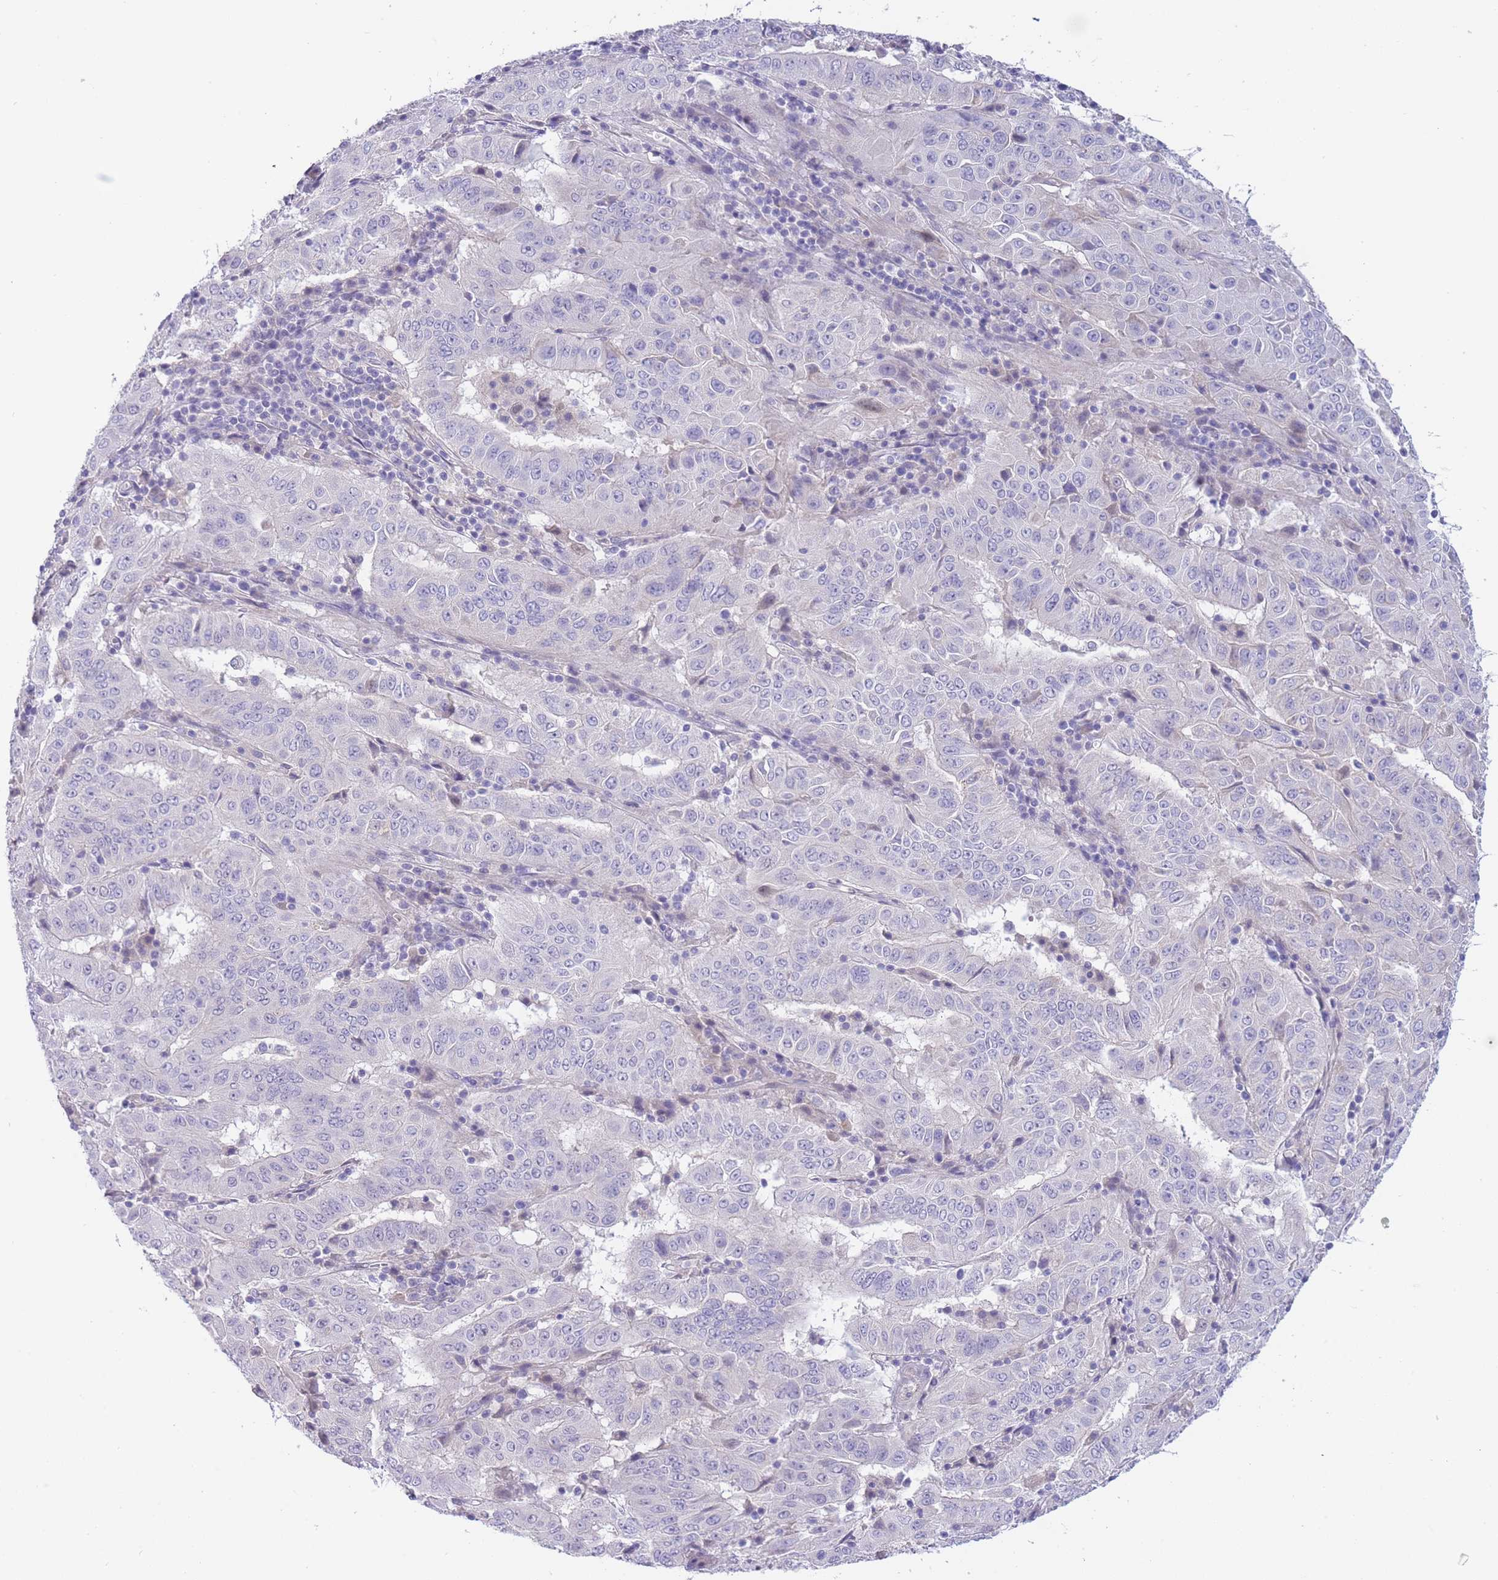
{"staining": {"intensity": "negative", "quantity": "none", "location": "none"}, "tissue": "pancreatic cancer", "cell_type": "Tumor cells", "image_type": "cancer", "snomed": [{"axis": "morphology", "description": "Adenocarcinoma, NOS"}, {"axis": "topography", "description": "Pancreas"}], "caption": "A photomicrograph of pancreatic adenocarcinoma stained for a protein reveals no brown staining in tumor cells.", "gene": "PRR23B", "patient": {"sex": "male", "age": 63}}